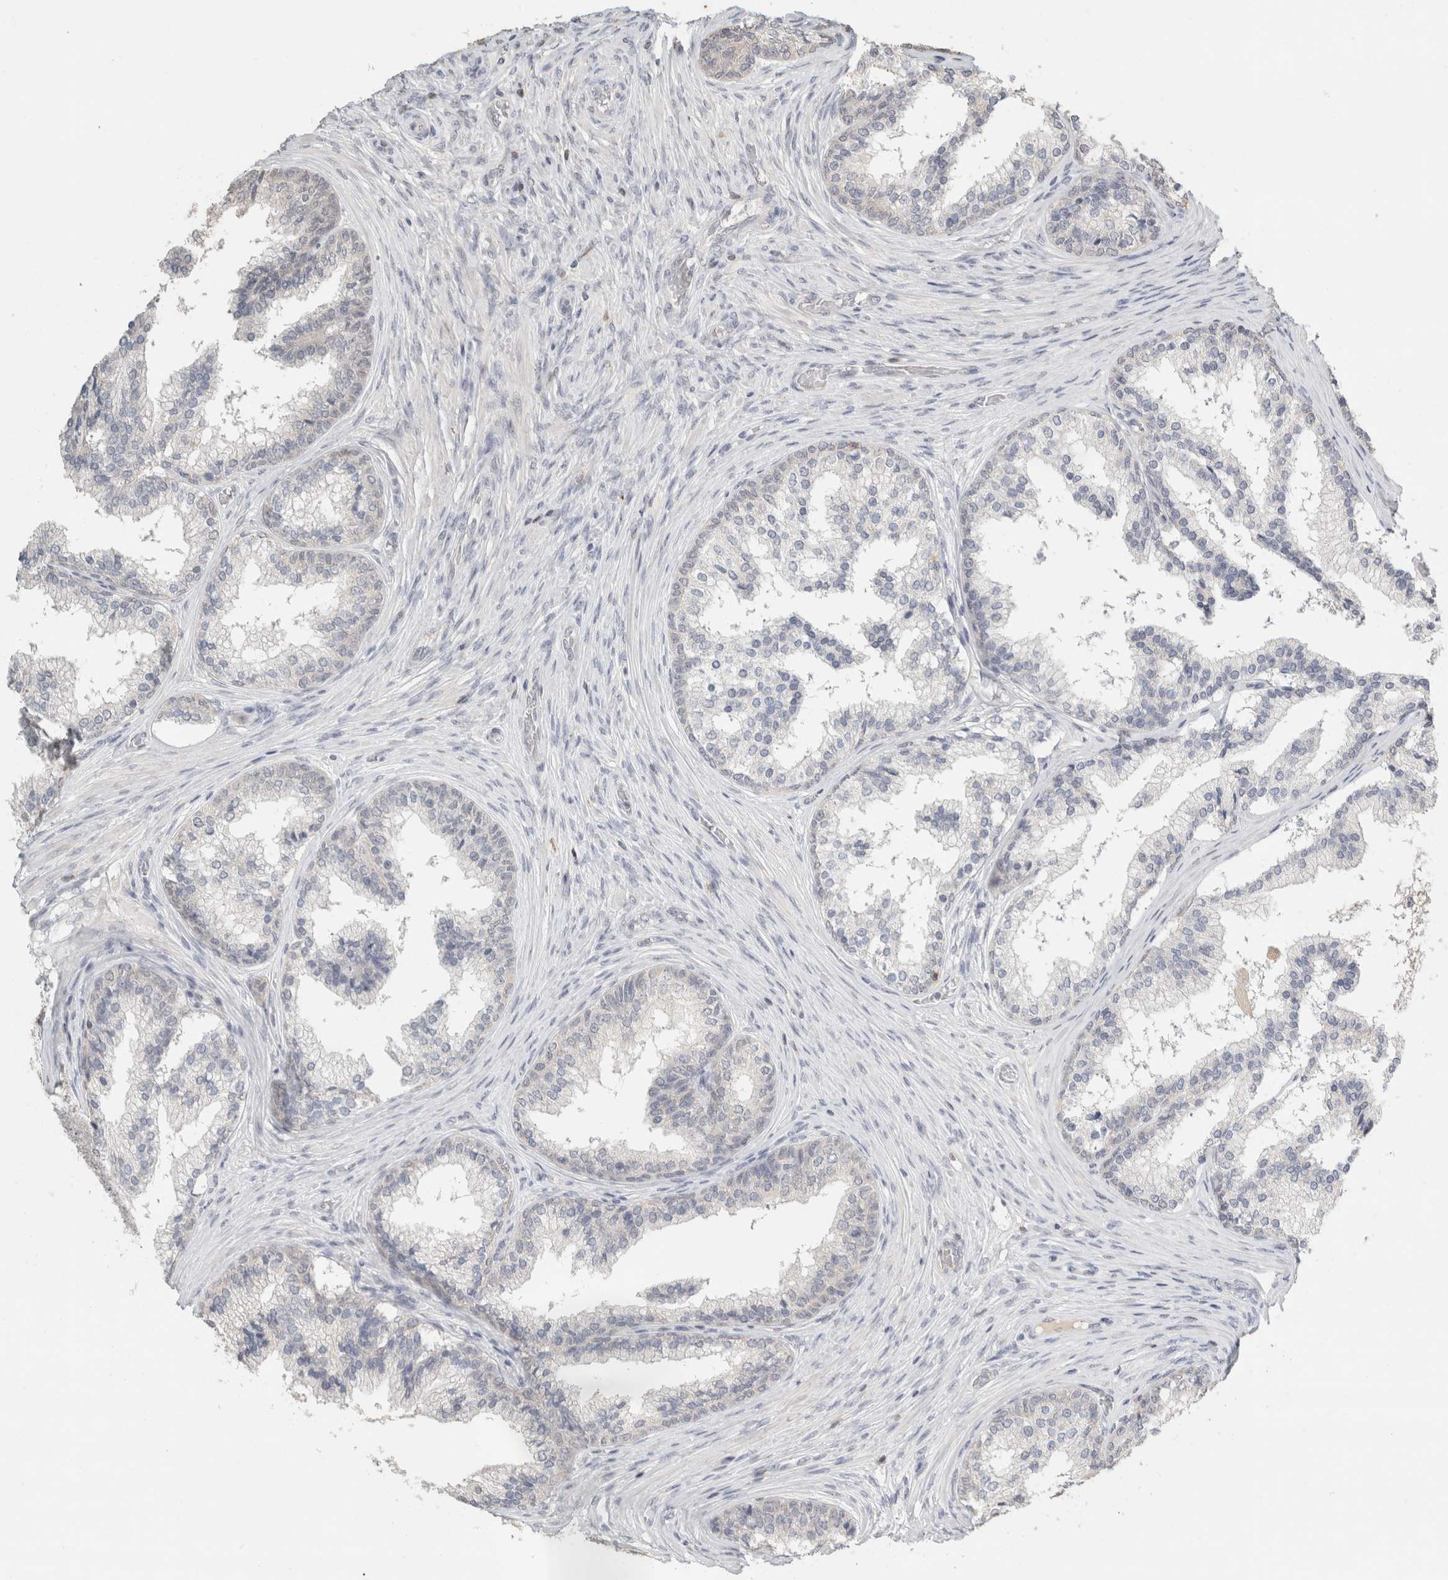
{"staining": {"intensity": "negative", "quantity": "none", "location": "none"}, "tissue": "prostate cancer", "cell_type": "Tumor cells", "image_type": "cancer", "snomed": [{"axis": "morphology", "description": "Adenocarcinoma, High grade"}, {"axis": "topography", "description": "Prostate"}], "caption": "High power microscopy micrograph of an IHC micrograph of prostate adenocarcinoma (high-grade), revealing no significant positivity in tumor cells. (DAB immunohistochemistry, high magnification).", "gene": "TRAT1", "patient": {"sex": "male", "age": 56}}